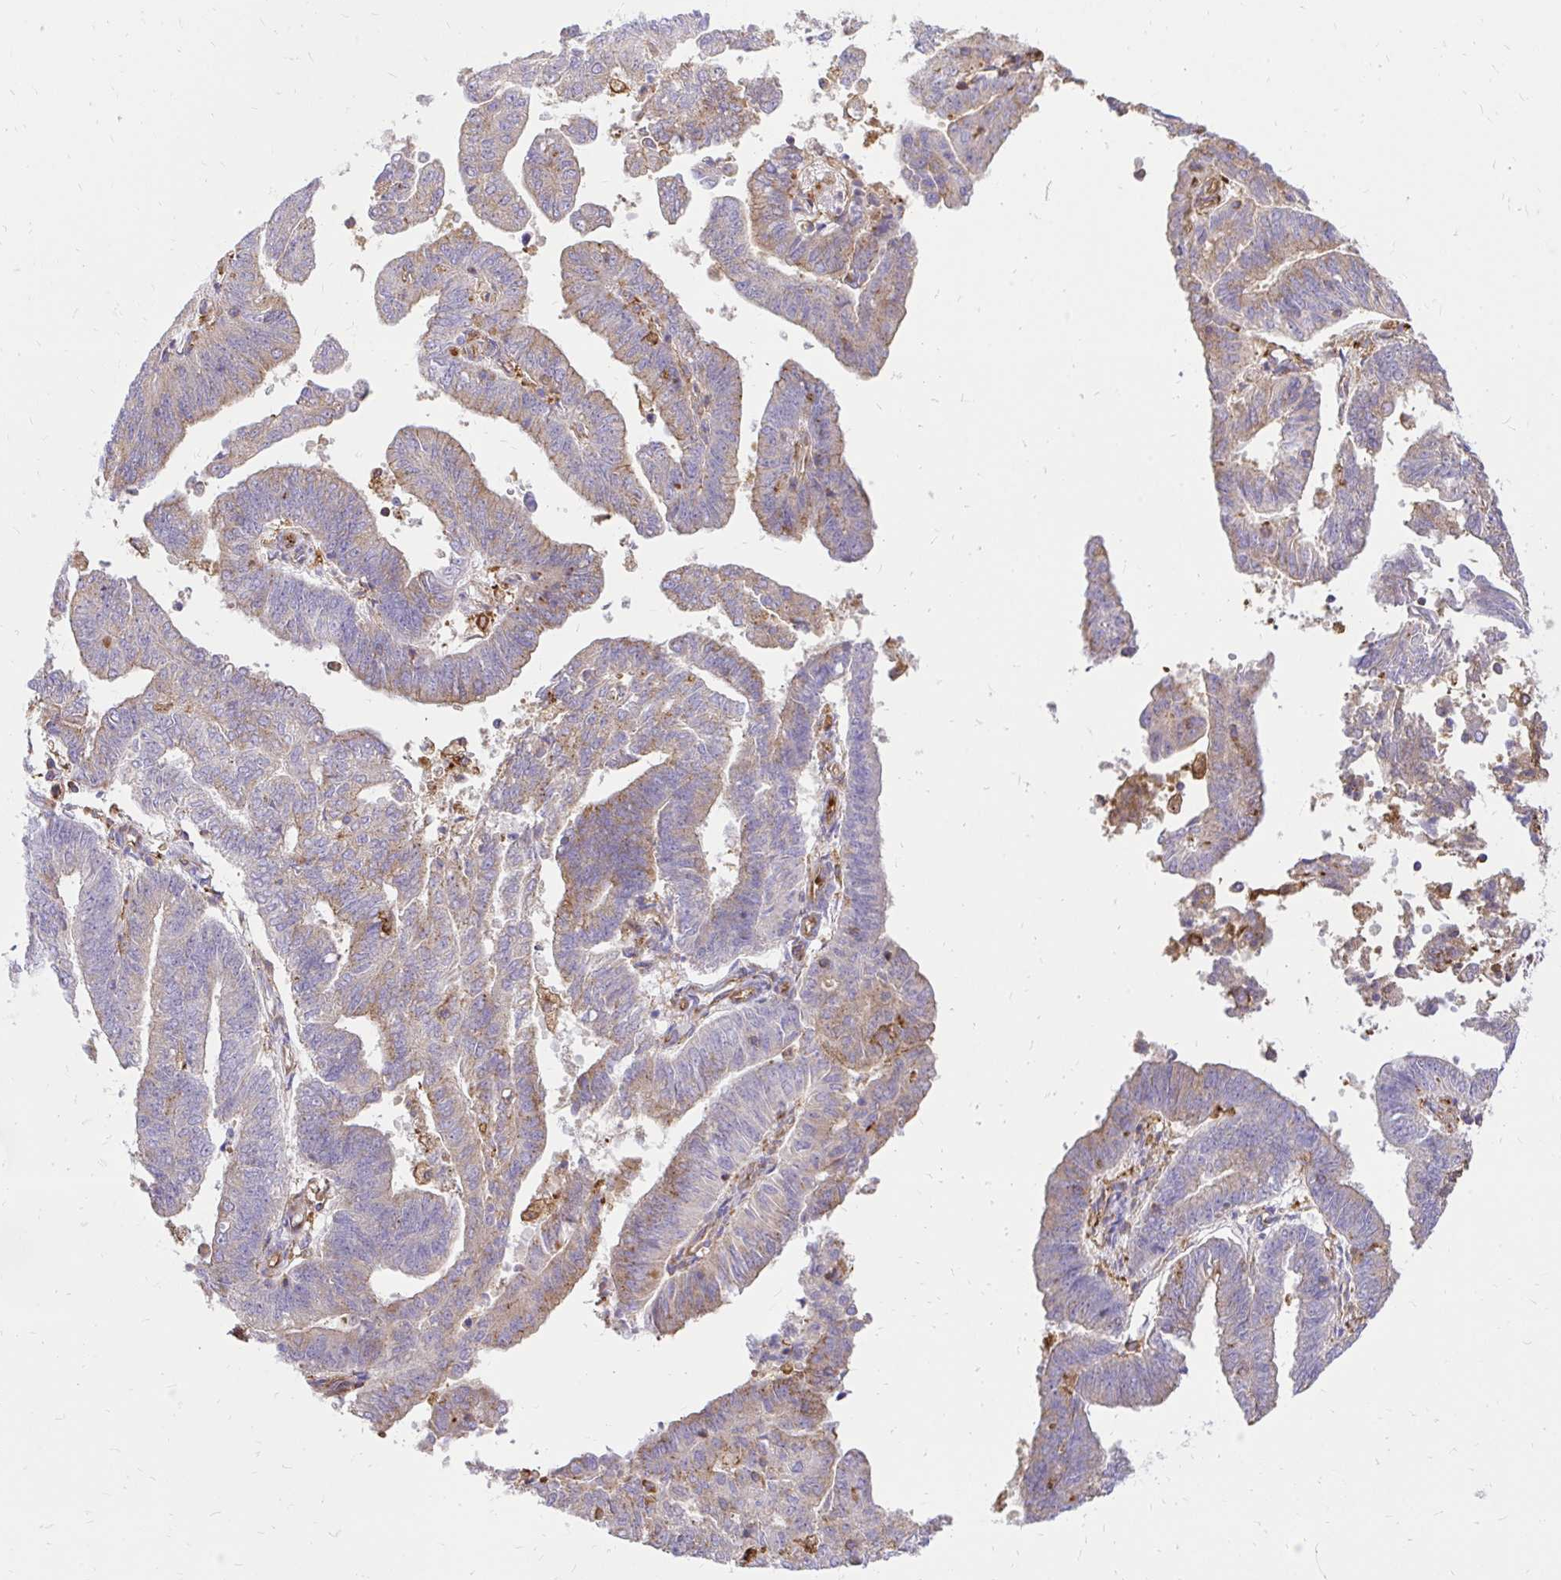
{"staining": {"intensity": "weak", "quantity": "25%-75%", "location": "cytoplasmic/membranous"}, "tissue": "endometrial cancer", "cell_type": "Tumor cells", "image_type": "cancer", "snomed": [{"axis": "morphology", "description": "Adenocarcinoma, NOS"}, {"axis": "topography", "description": "Endometrium"}], "caption": "IHC micrograph of neoplastic tissue: endometrial cancer stained using immunohistochemistry (IHC) shows low levels of weak protein expression localized specifically in the cytoplasmic/membranous of tumor cells, appearing as a cytoplasmic/membranous brown color.", "gene": "ABCB10", "patient": {"sex": "female", "age": 82}}